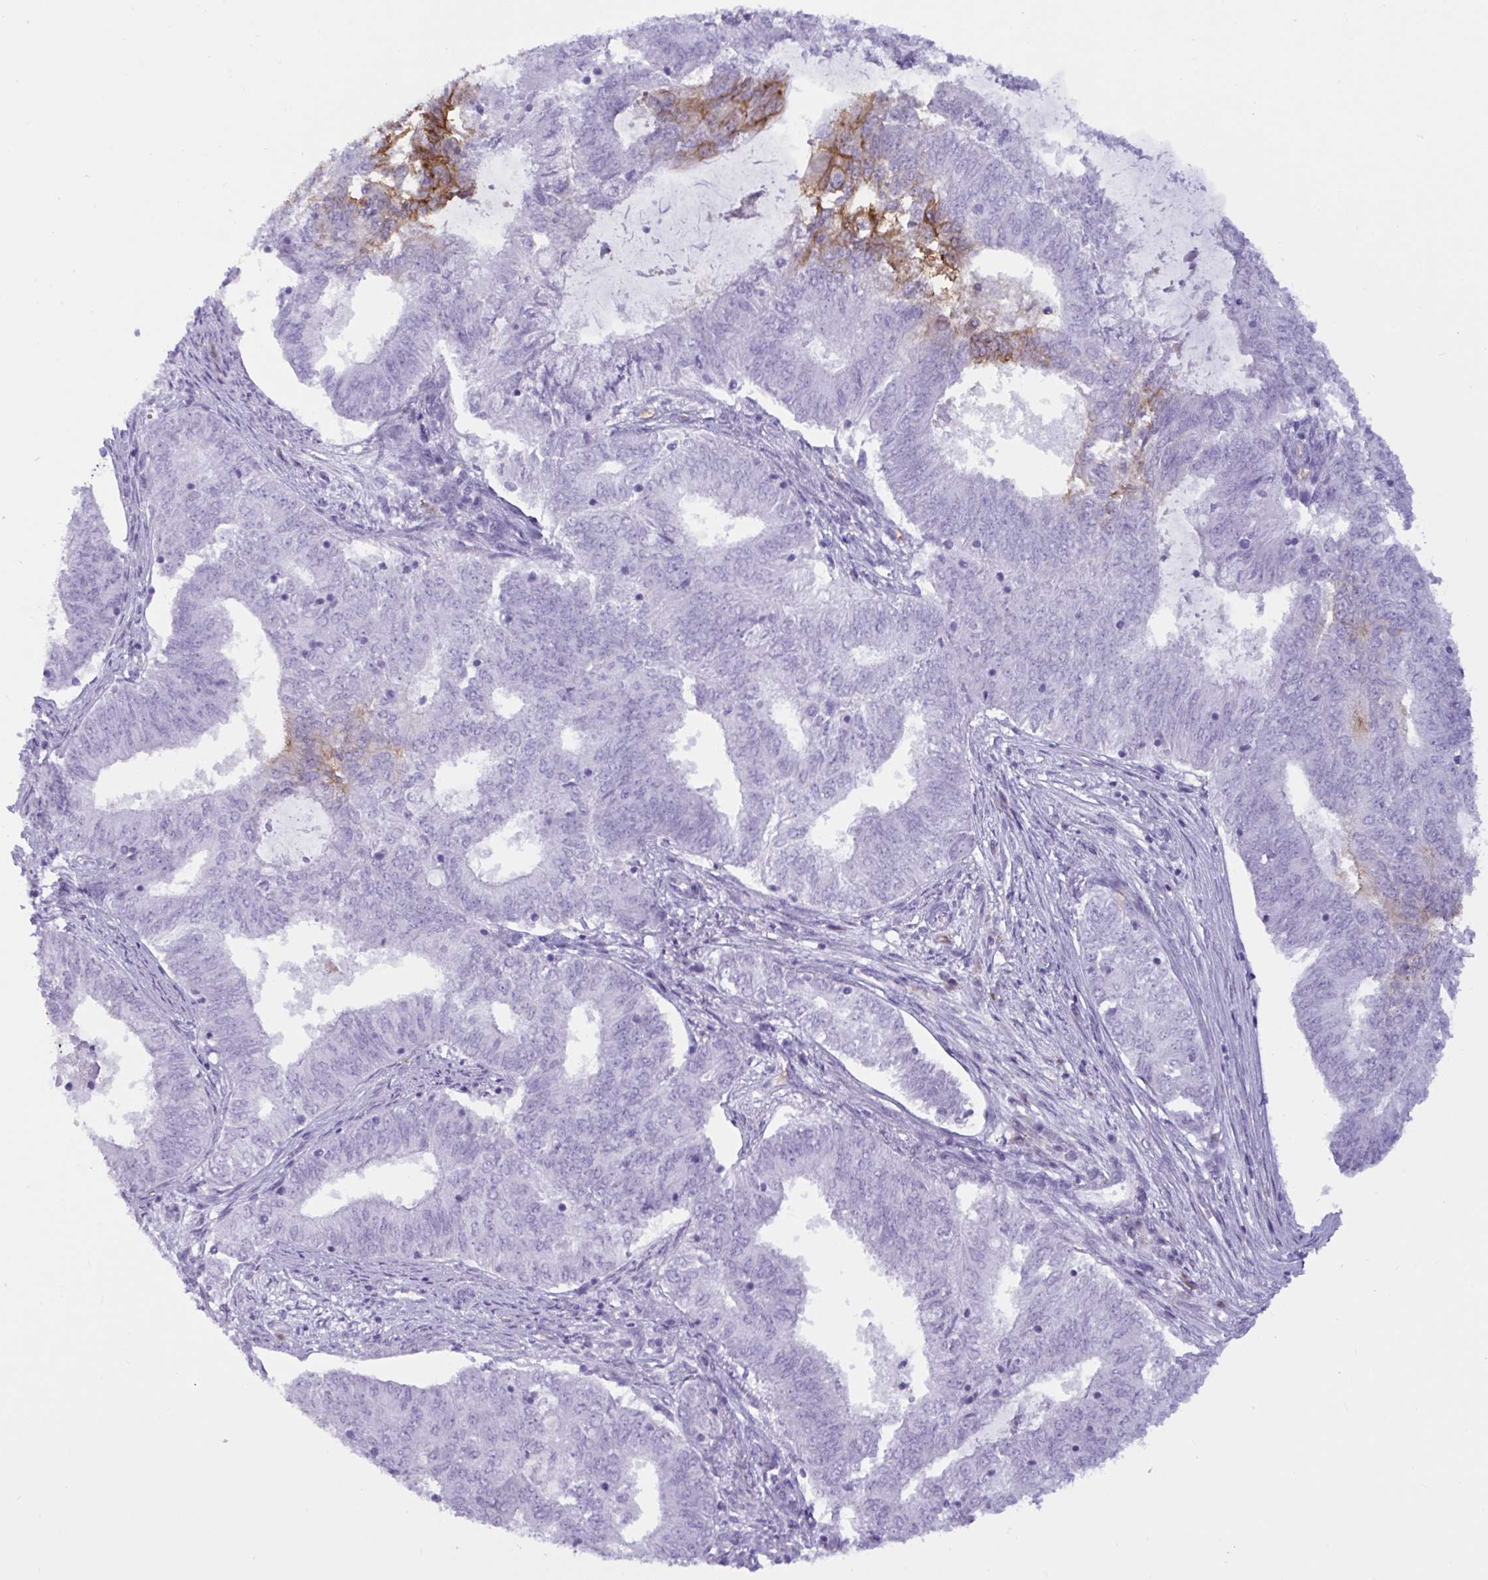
{"staining": {"intensity": "moderate", "quantity": "<25%", "location": "cytoplasmic/membranous"}, "tissue": "endometrial cancer", "cell_type": "Tumor cells", "image_type": "cancer", "snomed": [{"axis": "morphology", "description": "Adenocarcinoma, NOS"}, {"axis": "topography", "description": "Endometrium"}], "caption": "Moderate cytoplasmic/membranous protein expression is present in about <25% of tumor cells in endometrial cancer.", "gene": "SLC2A1", "patient": {"sex": "female", "age": 62}}